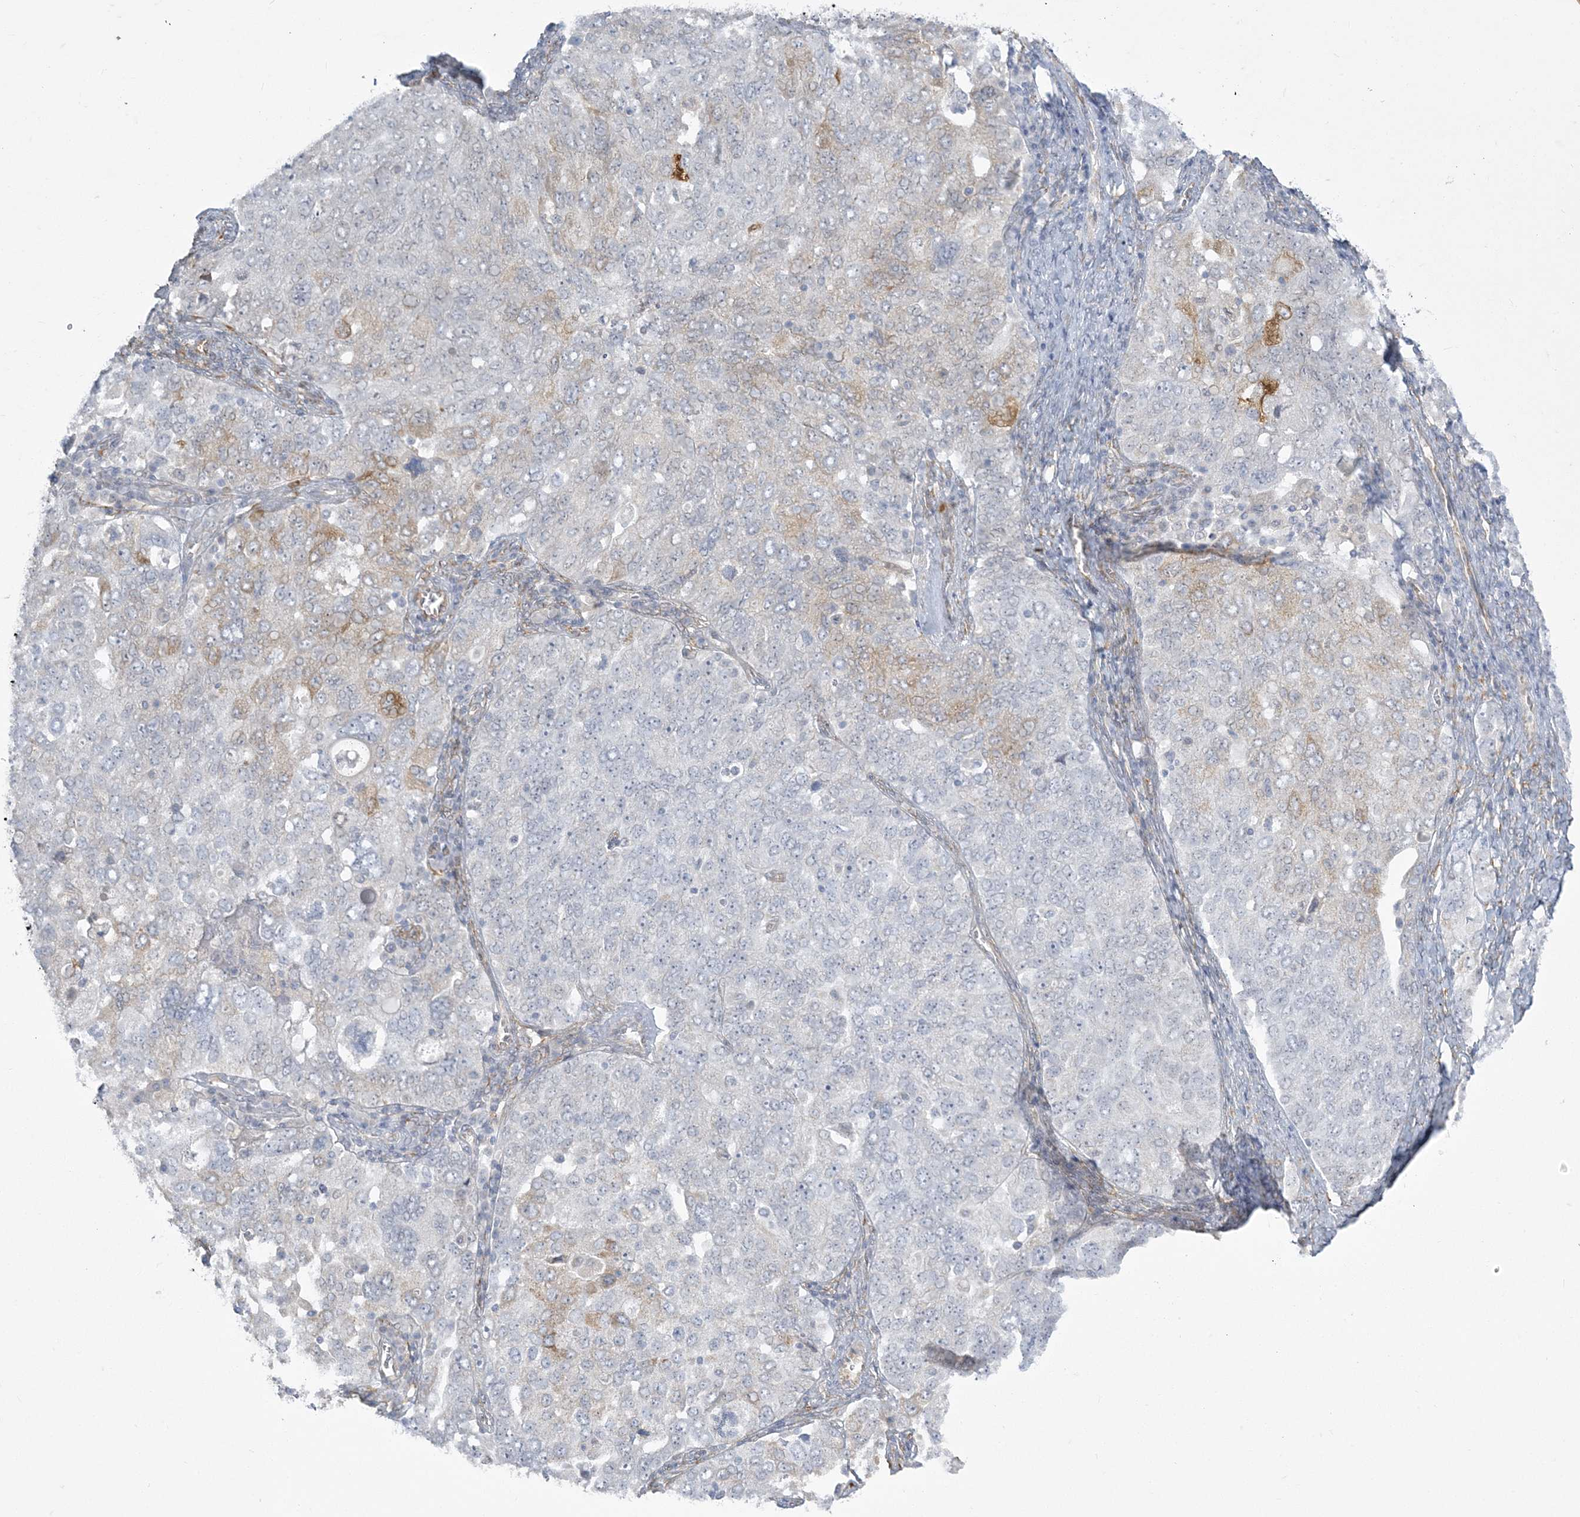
{"staining": {"intensity": "weak", "quantity": "<25%", "location": "cytoplasmic/membranous"}, "tissue": "ovarian cancer", "cell_type": "Tumor cells", "image_type": "cancer", "snomed": [{"axis": "morphology", "description": "Carcinoma, endometroid"}, {"axis": "topography", "description": "Ovary"}], "caption": "Immunohistochemical staining of human ovarian cancer reveals no significant expression in tumor cells.", "gene": "ZC3H6", "patient": {"sex": "female", "age": 62}}